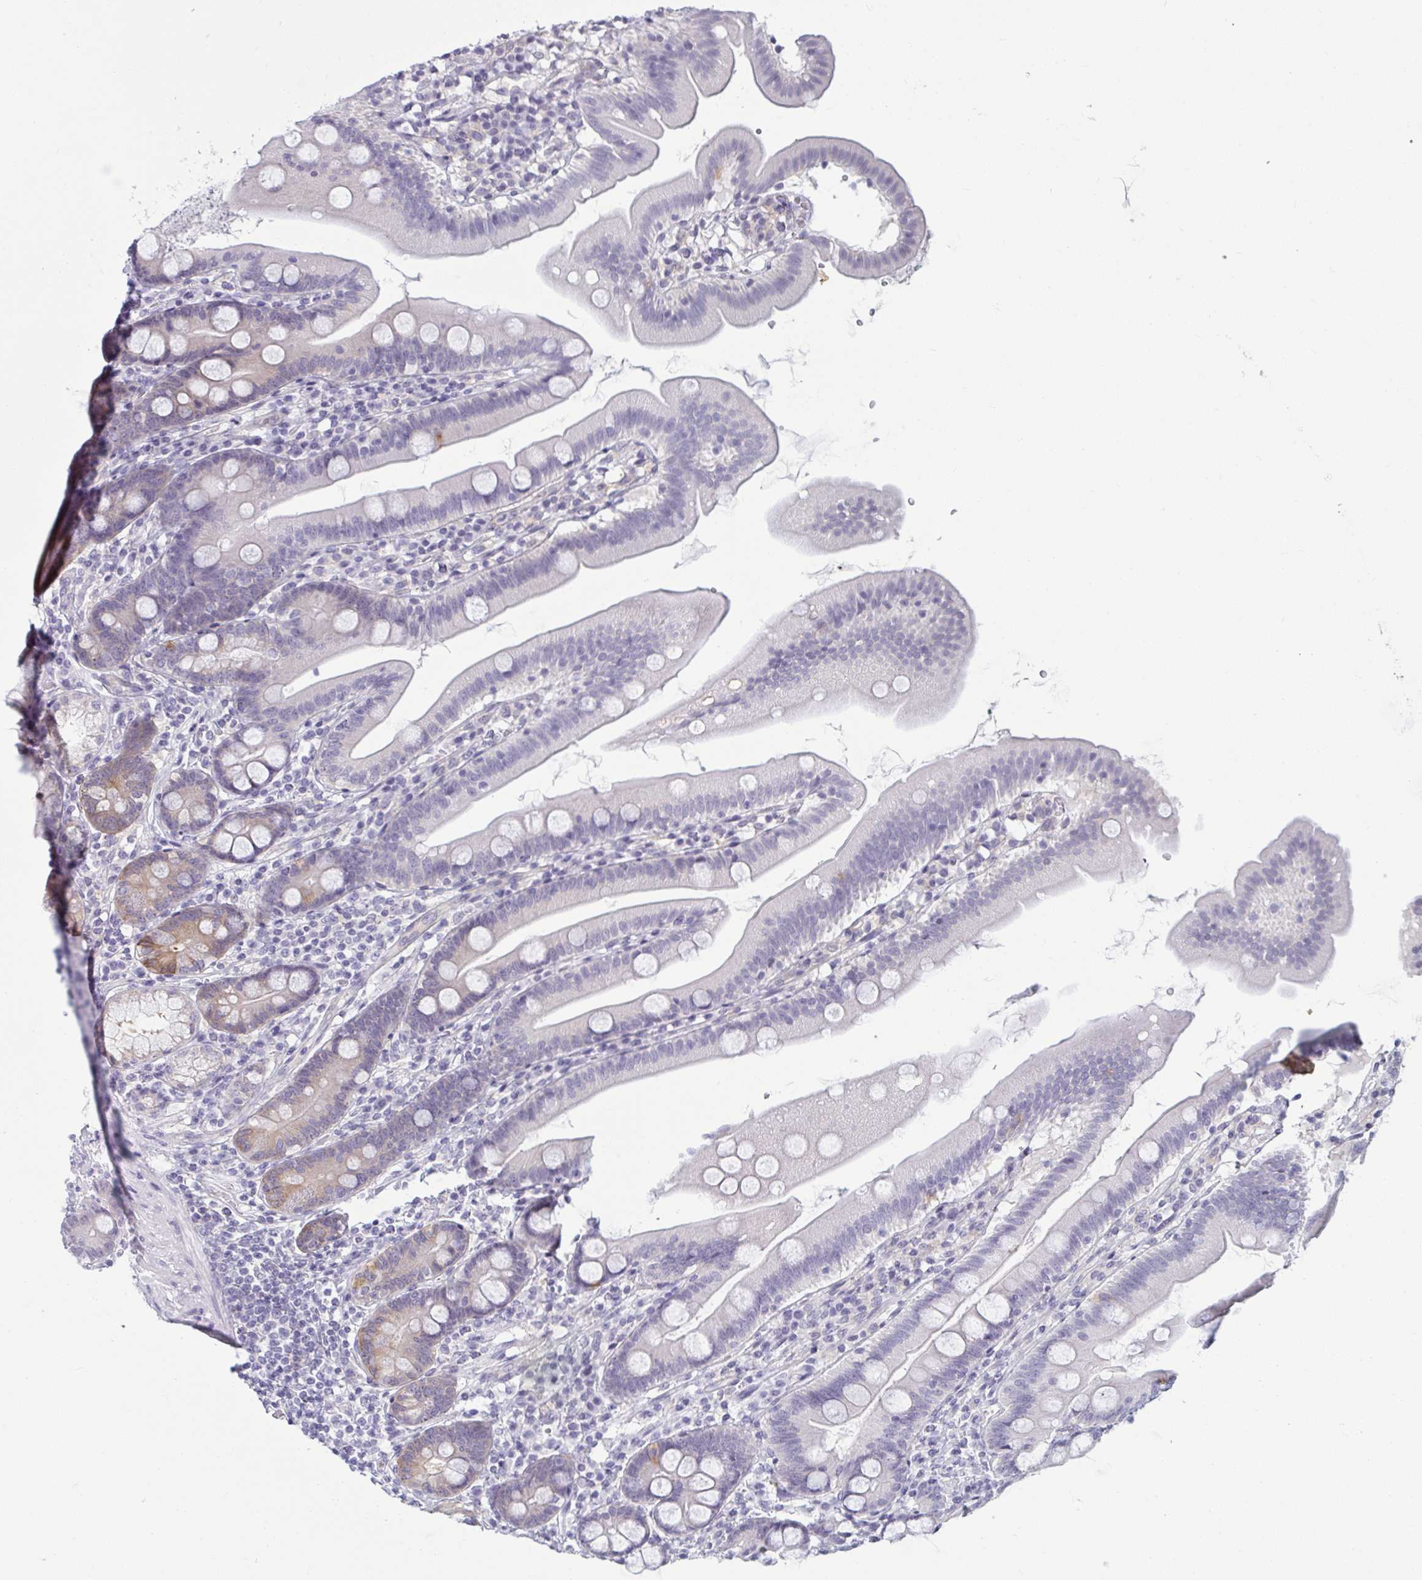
{"staining": {"intensity": "weak", "quantity": "<25%", "location": "cytoplasmic/membranous"}, "tissue": "duodenum", "cell_type": "Glandular cells", "image_type": "normal", "snomed": [{"axis": "morphology", "description": "Normal tissue, NOS"}, {"axis": "topography", "description": "Duodenum"}], "caption": "Micrograph shows no significant protein positivity in glandular cells of normal duodenum.", "gene": "TBC1D4", "patient": {"sex": "female", "age": 67}}